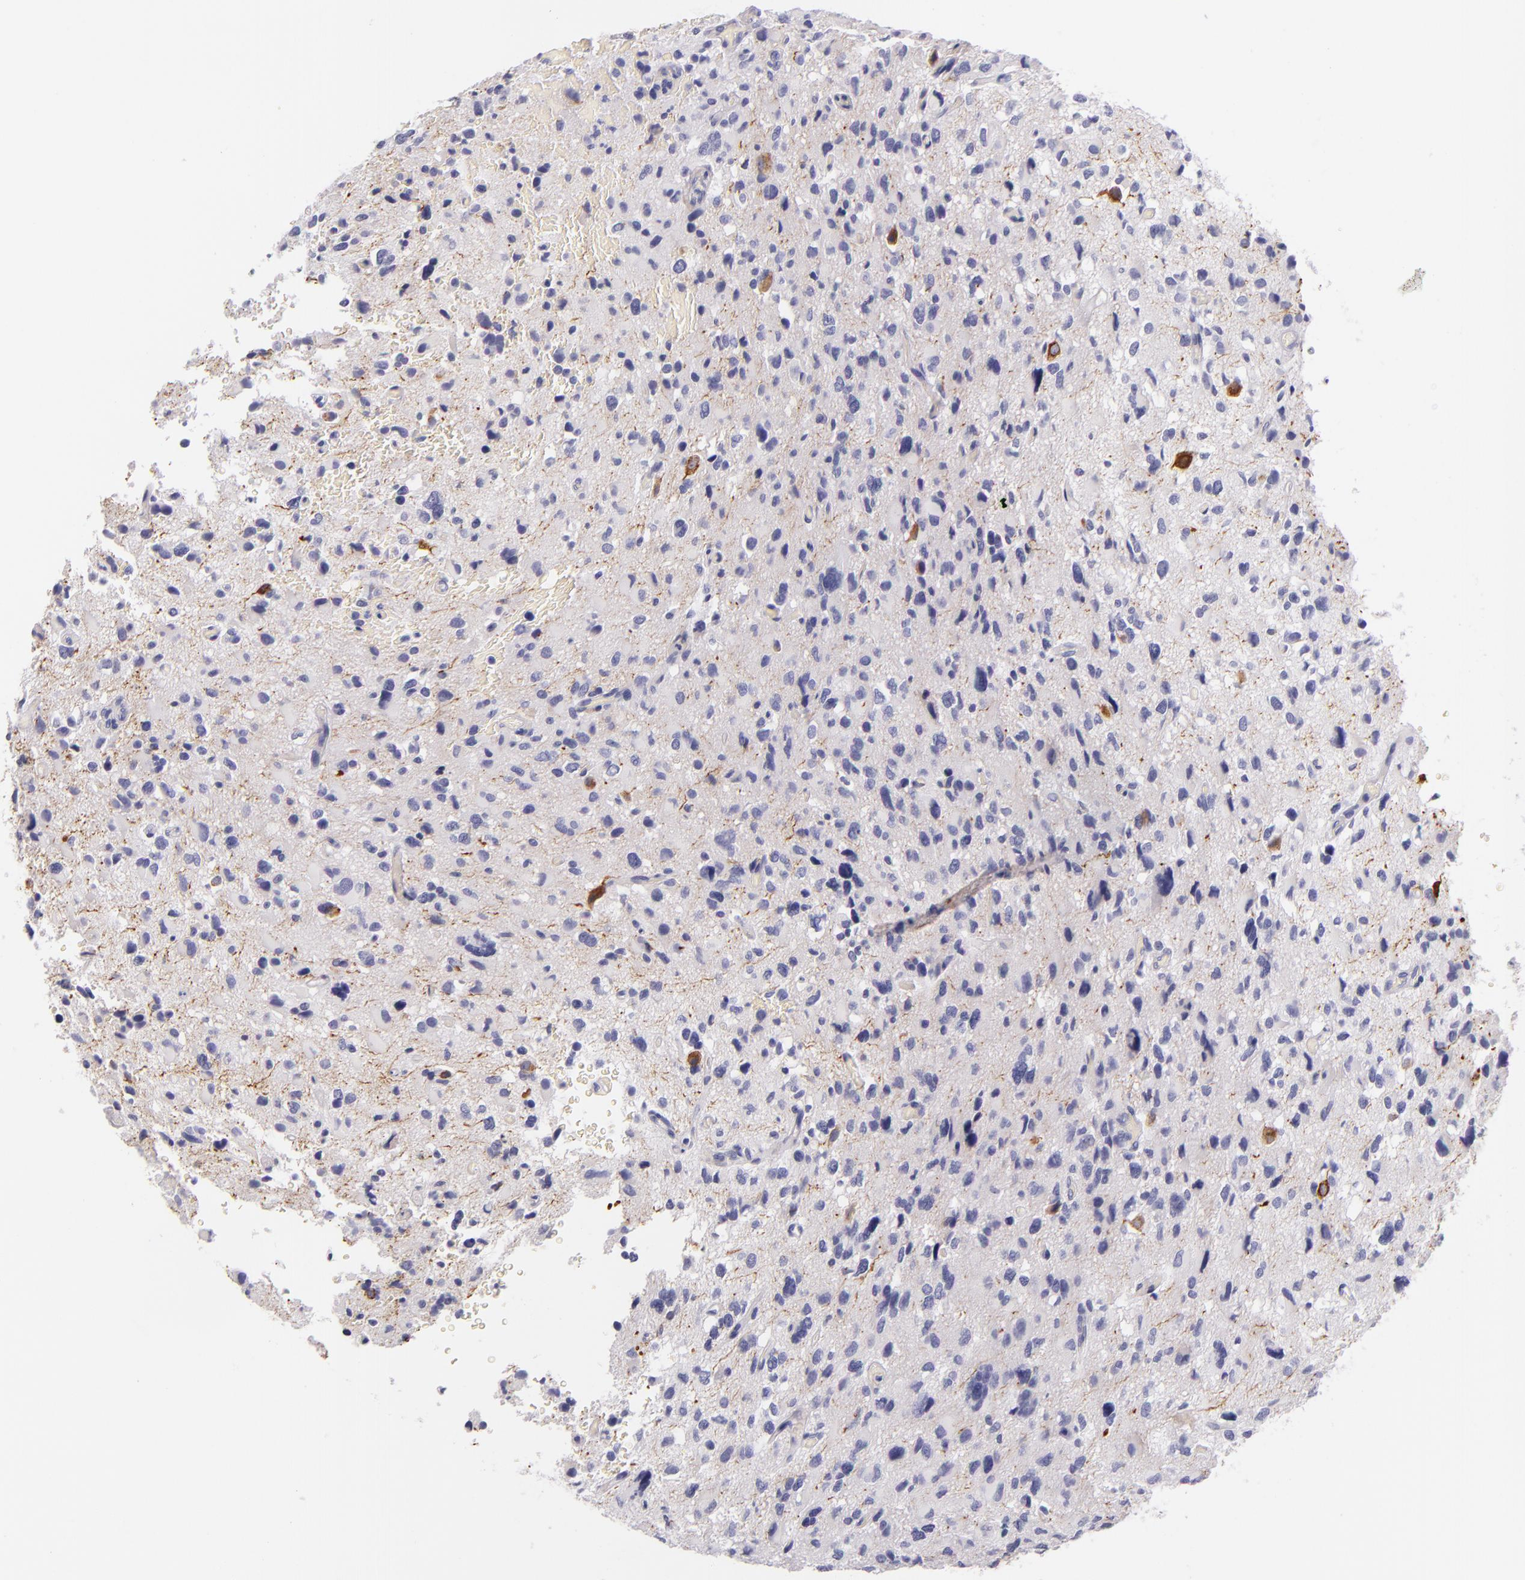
{"staining": {"intensity": "strong", "quantity": "25%-75%", "location": "cytoplasmic/membranous"}, "tissue": "glioma", "cell_type": "Tumor cells", "image_type": "cancer", "snomed": [{"axis": "morphology", "description": "Glioma, malignant, High grade"}, {"axis": "topography", "description": "Brain"}], "caption": "Immunohistochemistry (IHC) image of glioma stained for a protein (brown), which shows high levels of strong cytoplasmic/membranous expression in approximately 25%-75% of tumor cells.", "gene": "INA", "patient": {"sex": "male", "age": 69}}